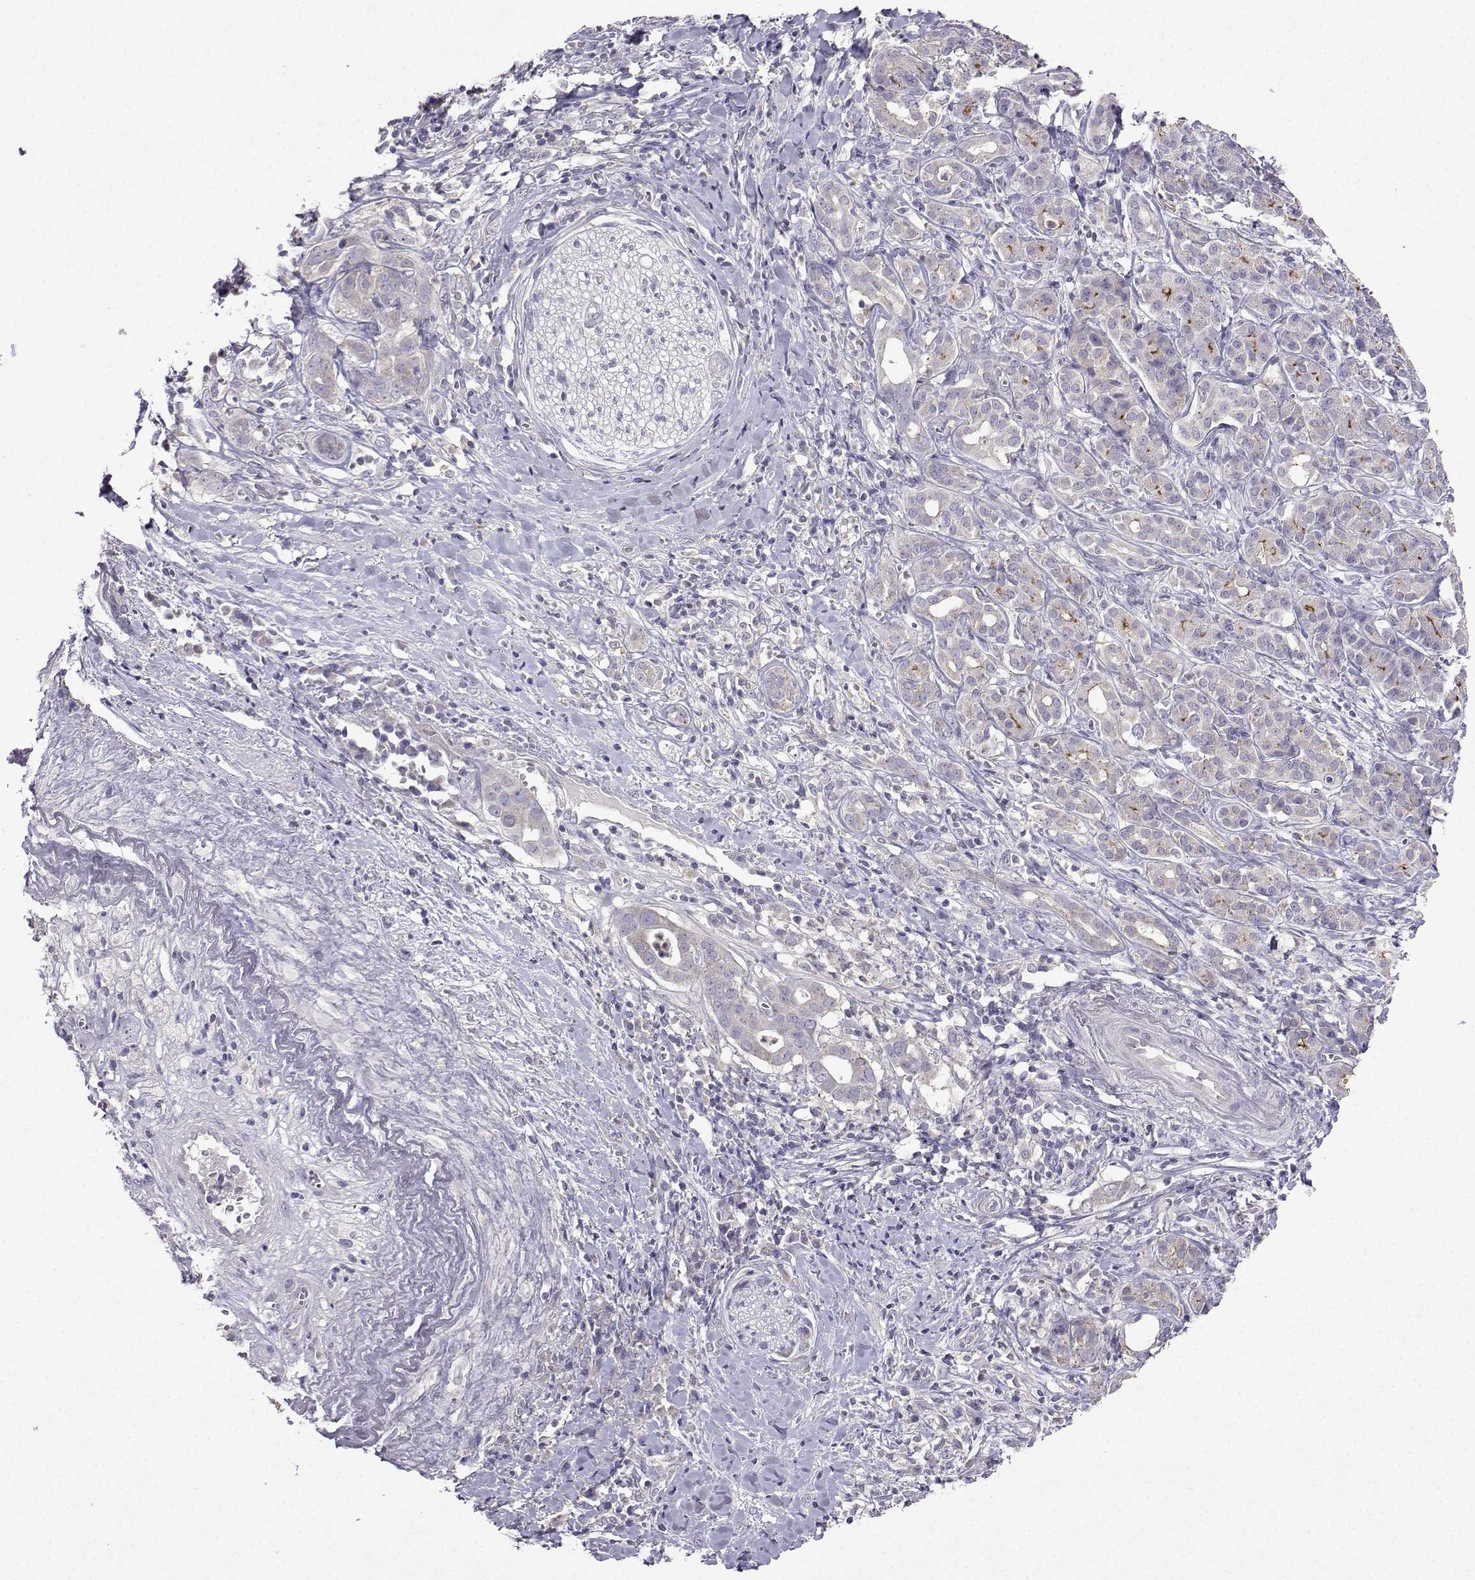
{"staining": {"intensity": "negative", "quantity": "none", "location": "none"}, "tissue": "pancreatic cancer", "cell_type": "Tumor cells", "image_type": "cancer", "snomed": [{"axis": "morphology", "description": "Adenocarcinoma, NOS"}, {"axis": "topography", "description": "Pancreas"}], "caption": "The histopathology image exhibits no staining of tumor cells in pancreatic adenocarcinoma.", "gene": "FCAMR", "patient": {"sex": "male", "age": 61}}